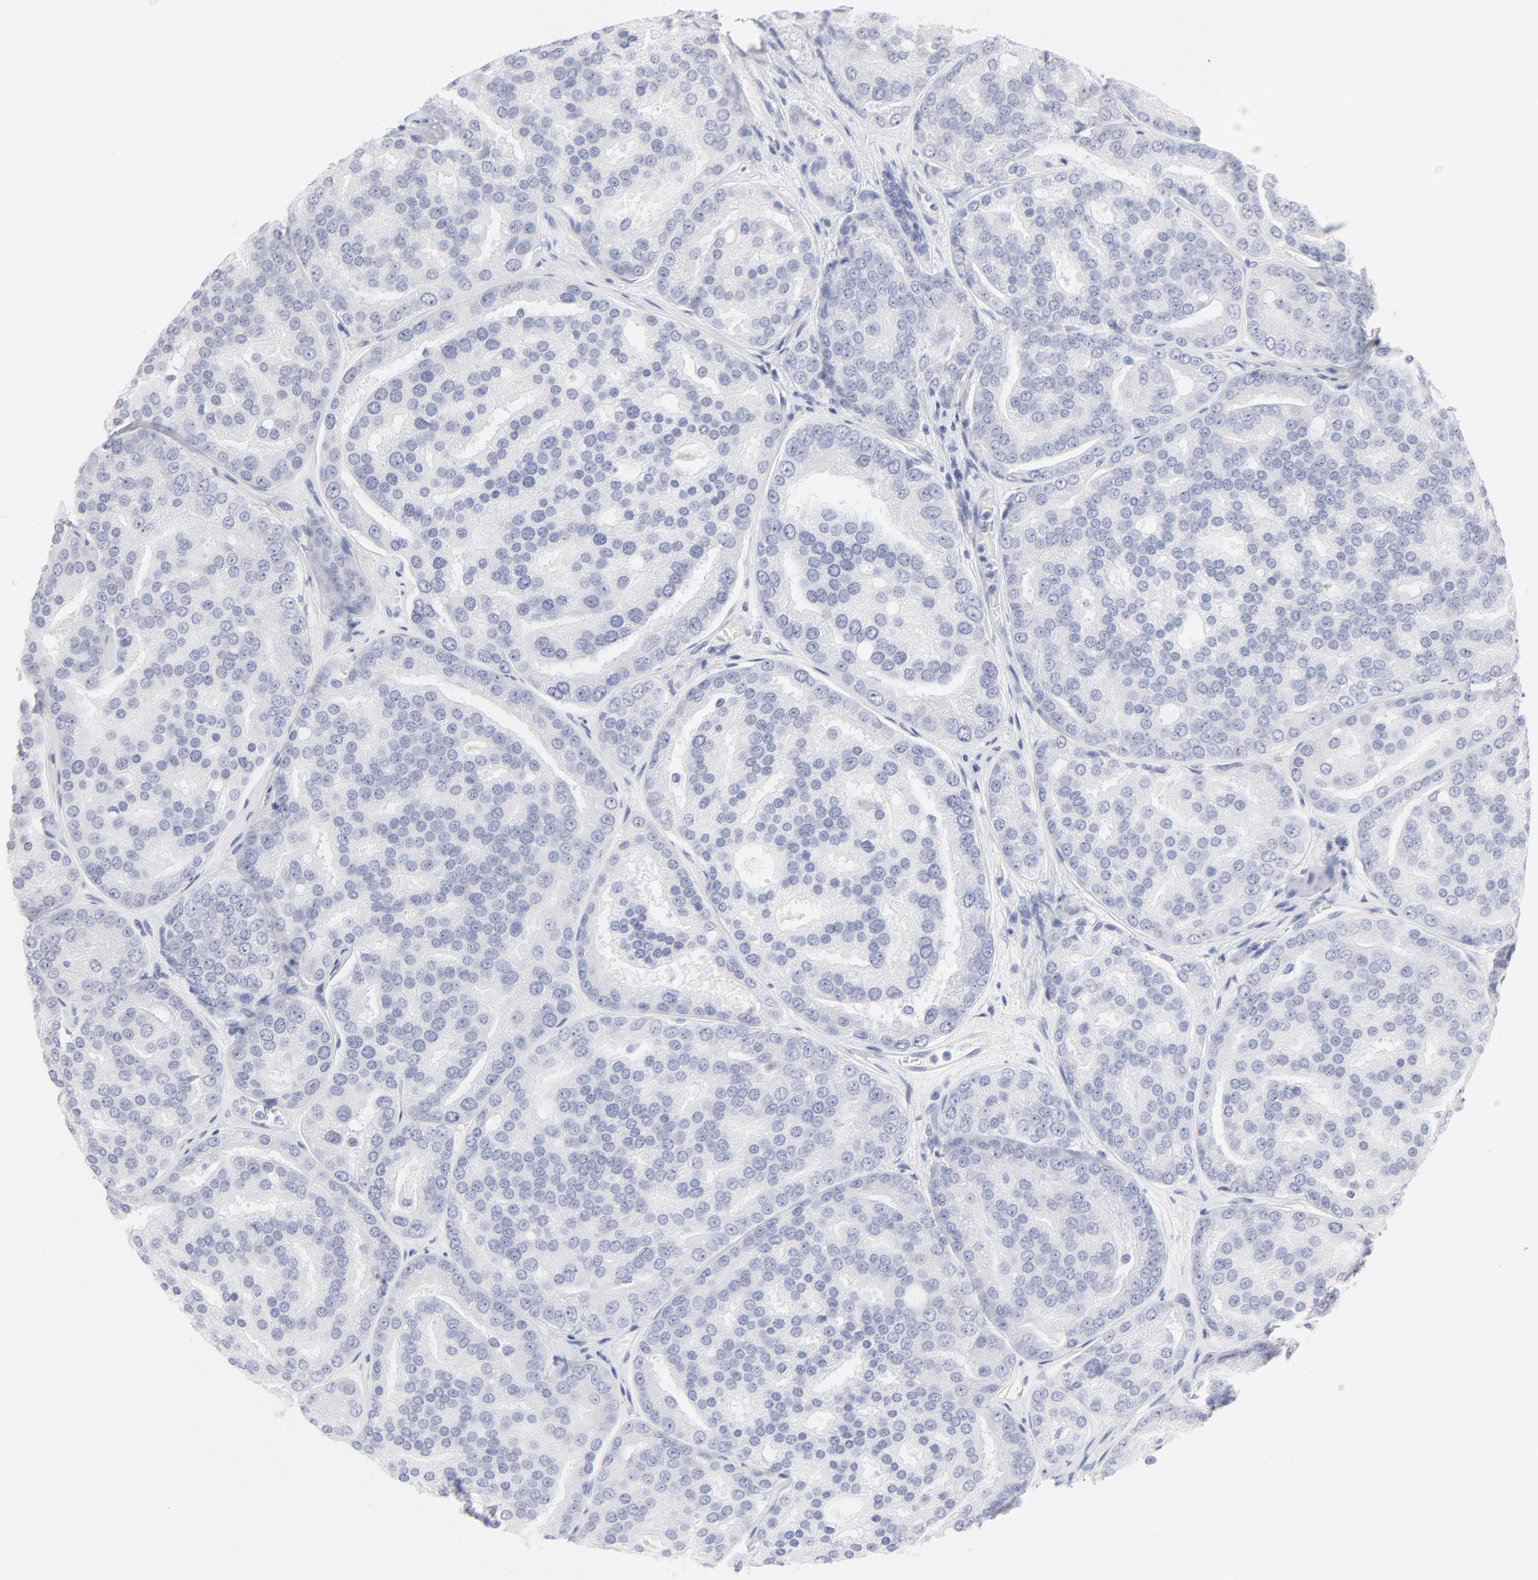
{"staining": {"intensity": "negative", "quantity": "none", "location": "none"}, "tissue": "prostate cancer", "cell_type": "Tumor cells", "image_type": "cancer", "snomed": [{"axis": "morphology", "description": "Adenocarcinoma, High grade"}, {"axis": "topography", "description": "Prostate"}], "caption": "The micrograph reveals no staining of tumor cells in prostate cancer (high-grade adenocarcinoma).", "gene": "ELF3", "patient": {"sex": "male", "age": 64}}